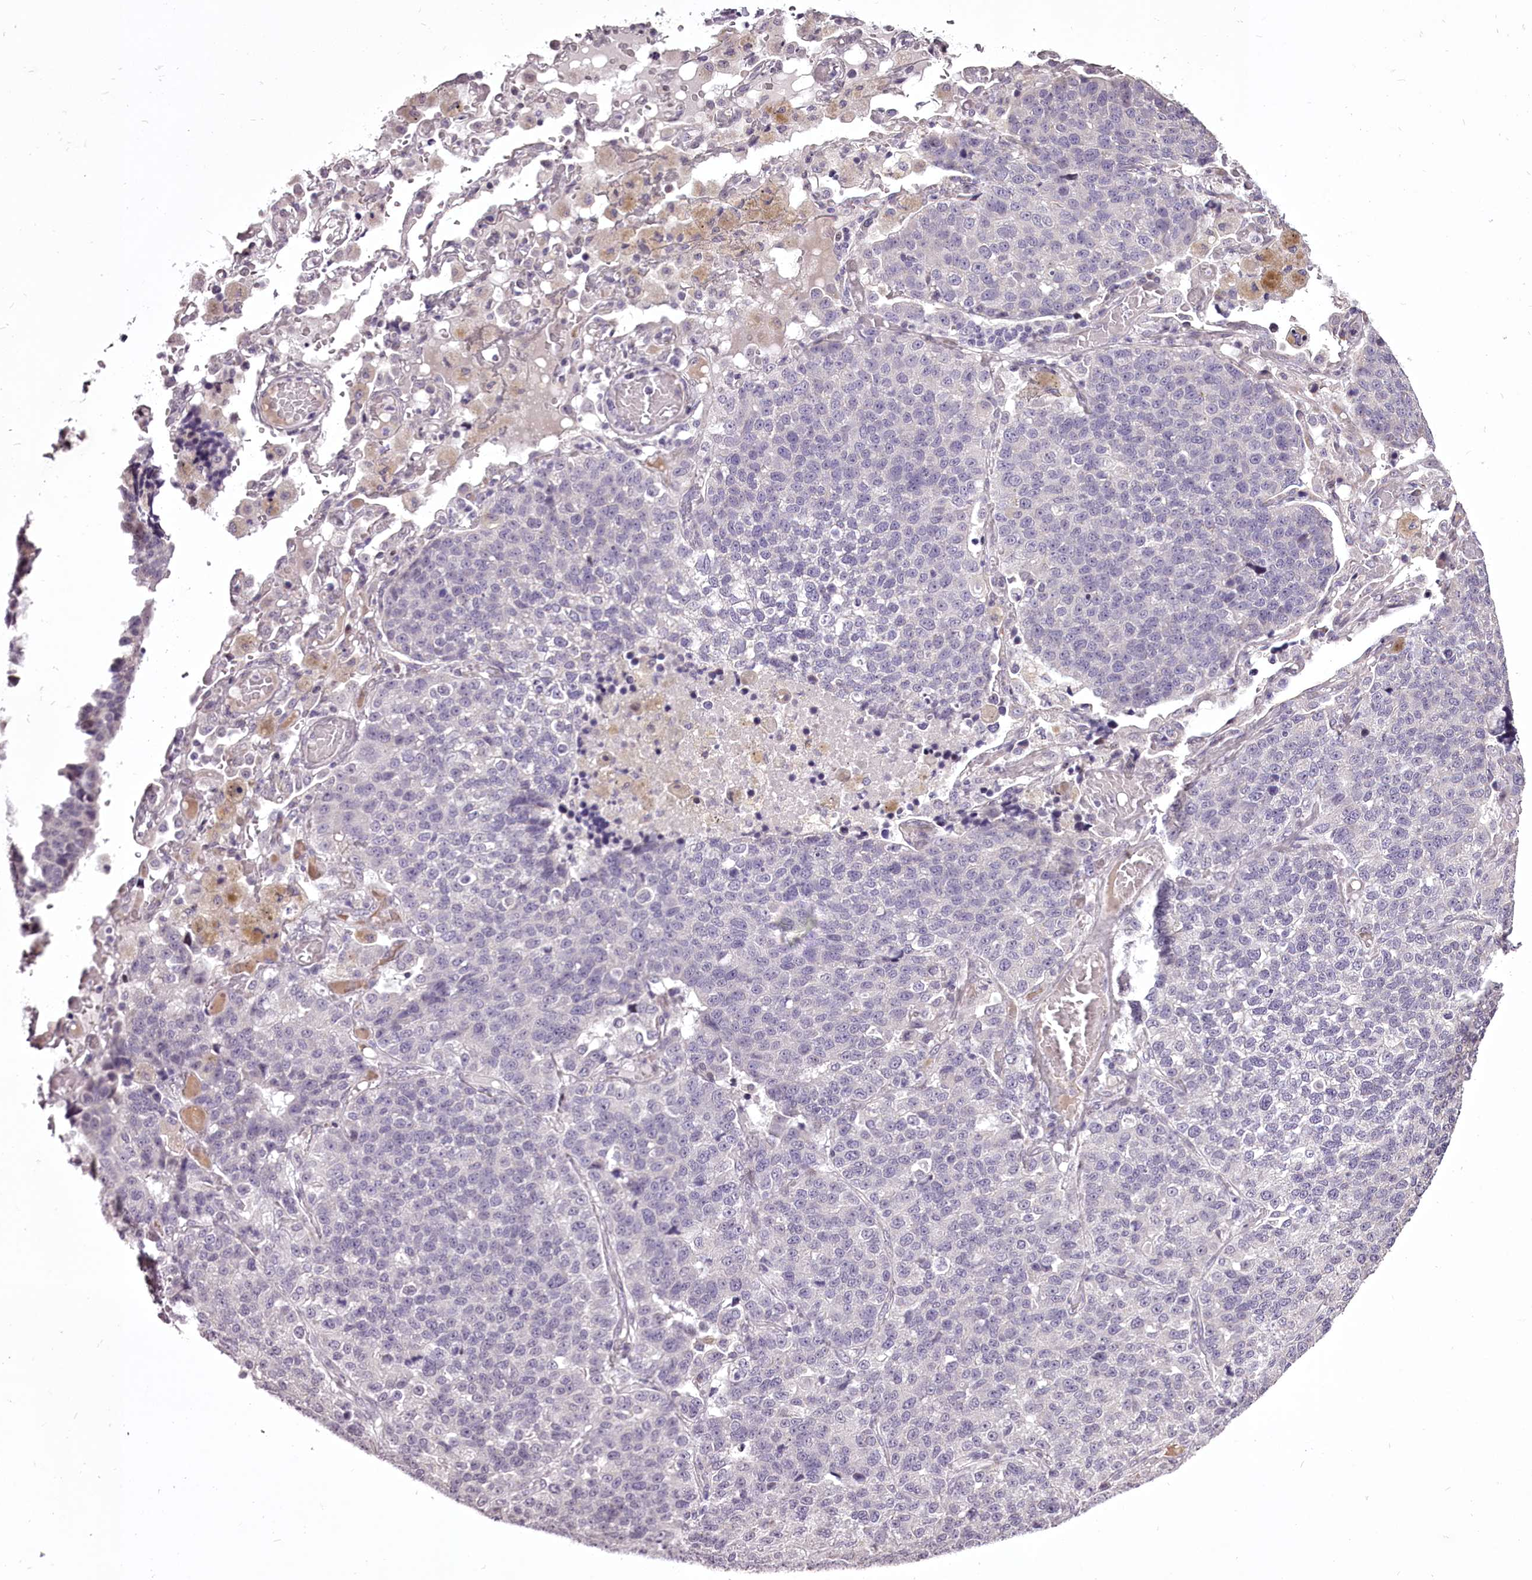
{"staining": {"intensity": "negative", "quantity": "none", "location": "none"}, "tissue": "lung cancer", "cell_type": "Tumor cells", "image_type": "cancer", "snomed": [{"axis": "morphology", "description": "Adenocarcinoma, NOS"}, {"axis": "topography", "description": "Lung"}], "caption": "Lung adenocarcinoma was stained to show a protein in brown. There is no significant positivity in tumor cells.", "gene": "C1orf56", "patient": {"sex": "male", "age": 49}}